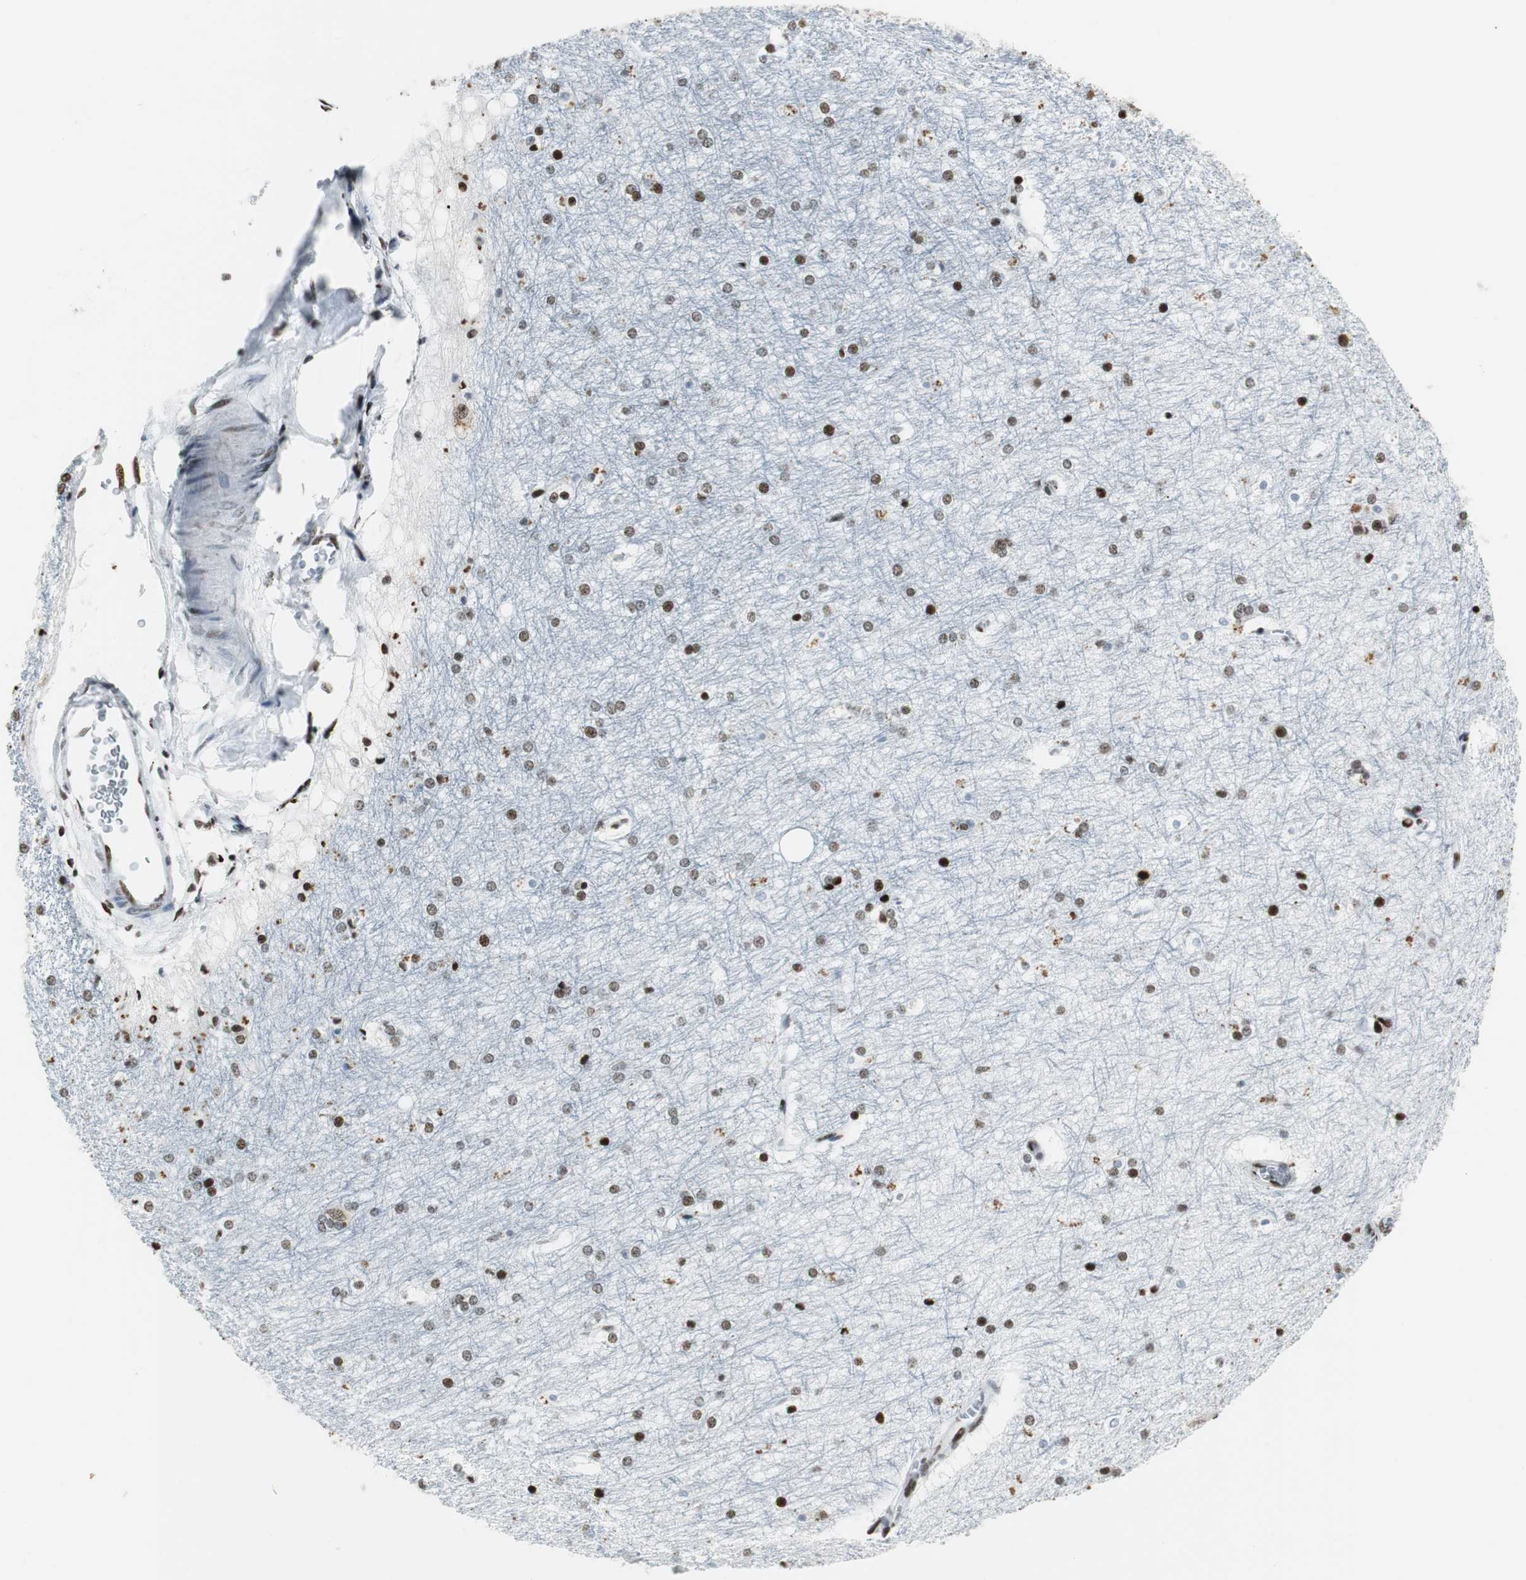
{"staining": {"intensity": "moderate", "quantity": "25%-75%", "location": "nuclear"}, "tissue": "hippocampus", "cell_type": "Glial cells", "image_type": "normal", "snomed": [{"axis": "morphology", "description": "Normal tissue, NOS"}, {"axis": "topography", "description": "Hippocampus"}], "caption": "A high-resolution photomicrograph shows IHC staining of unremarkable hippocampus, which shows moderate nuclear positivity in approximately 25%-75% of glial cells.", "gene": "RBBP4", "patient": {"sex": "female", "age": 19}}